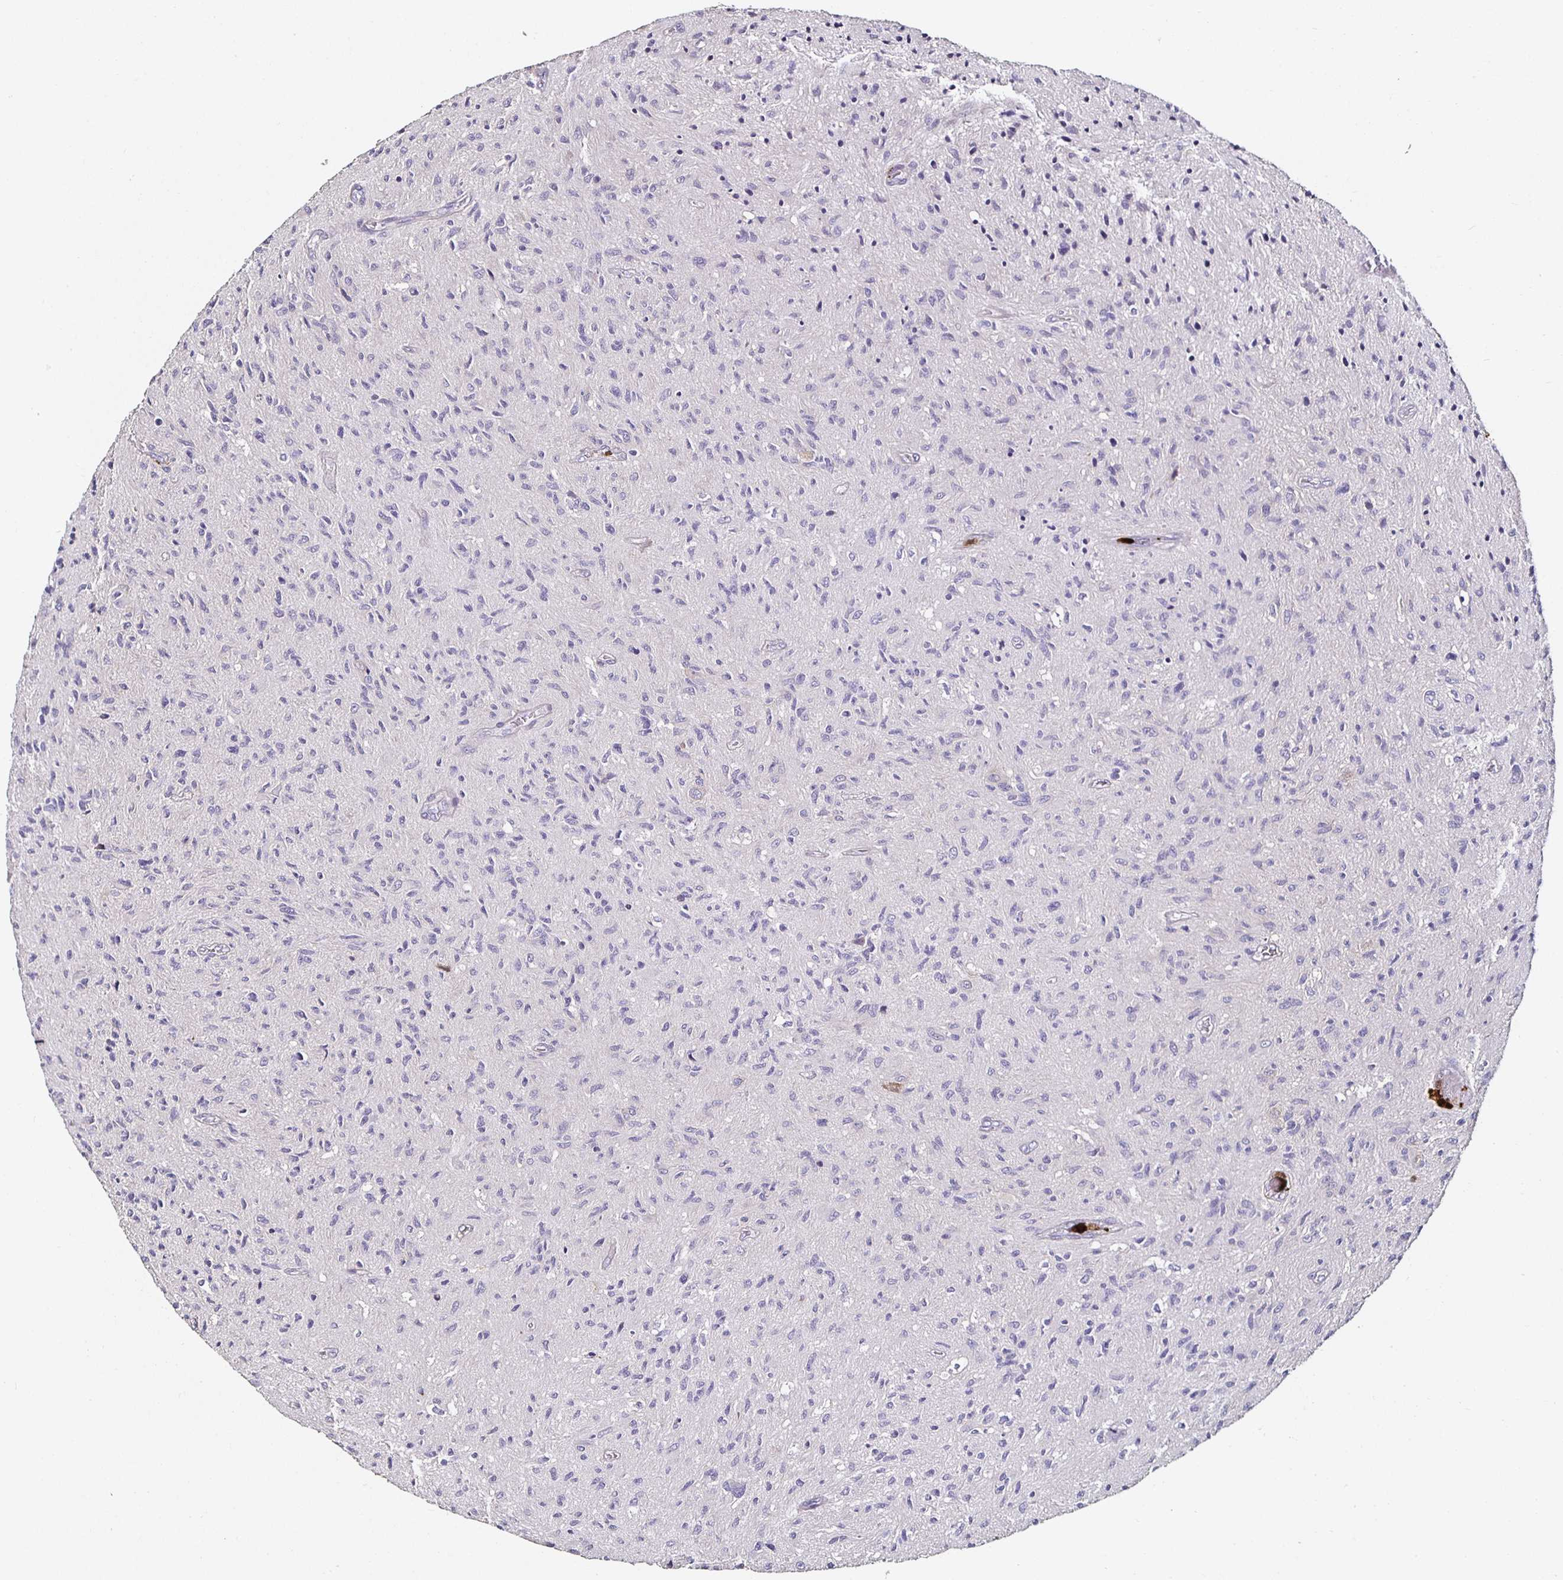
{"staining": {"intensity": "negative", "quantity": "none", "location": "none"}, "tissue": "glioma", "cell_type": "Tumor cells", "image_type": "cancer", "snomed": [{"axis": "morphology", "description": "Glioma, malignant, High grade"}, {"axis": "topography", "description": "Brain"}], "caption": "Immunohistochemistry of malignant glioma (high-grade) demonstrates no positivity in tumor cells.", "gene": "TLR4", "patient": {"sex": "male", "age": 54}}